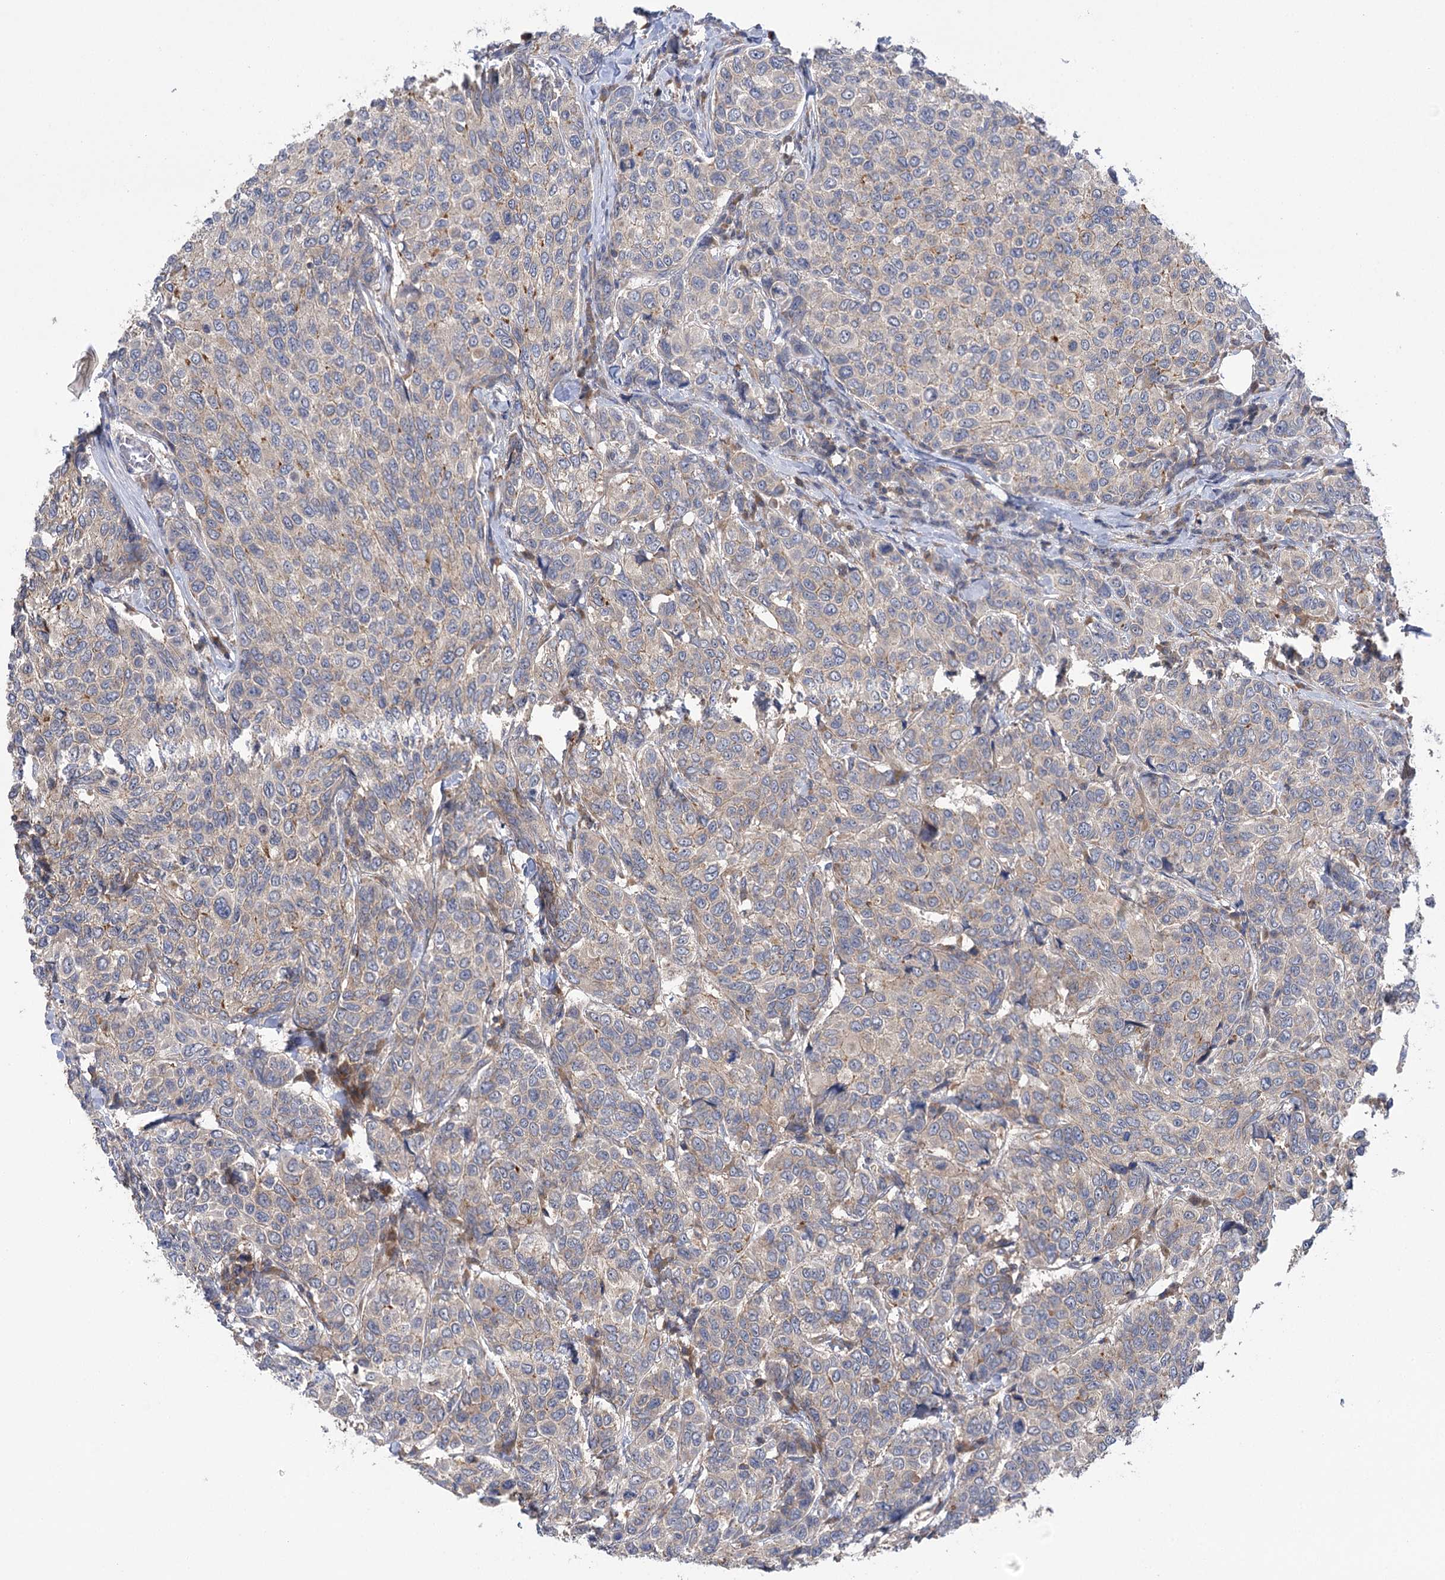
{"staining": {"intensity": "negative", "quantity": "none", "location": "none"}, "tissue": "breast cancer", "cell_type": "Tumor cells", "image_type": "cancer", "snomed": [{"axis": "morphology", "description": "Duct carcinoma"}, {"axis": "topography", "description": "Breast"}], "caption": "Tumor cells are negative for brown protein staining in invasive ductal carcinoma (breast).", "gene": "VPS37B", "patient": {"sex": "female", "age": 55}}